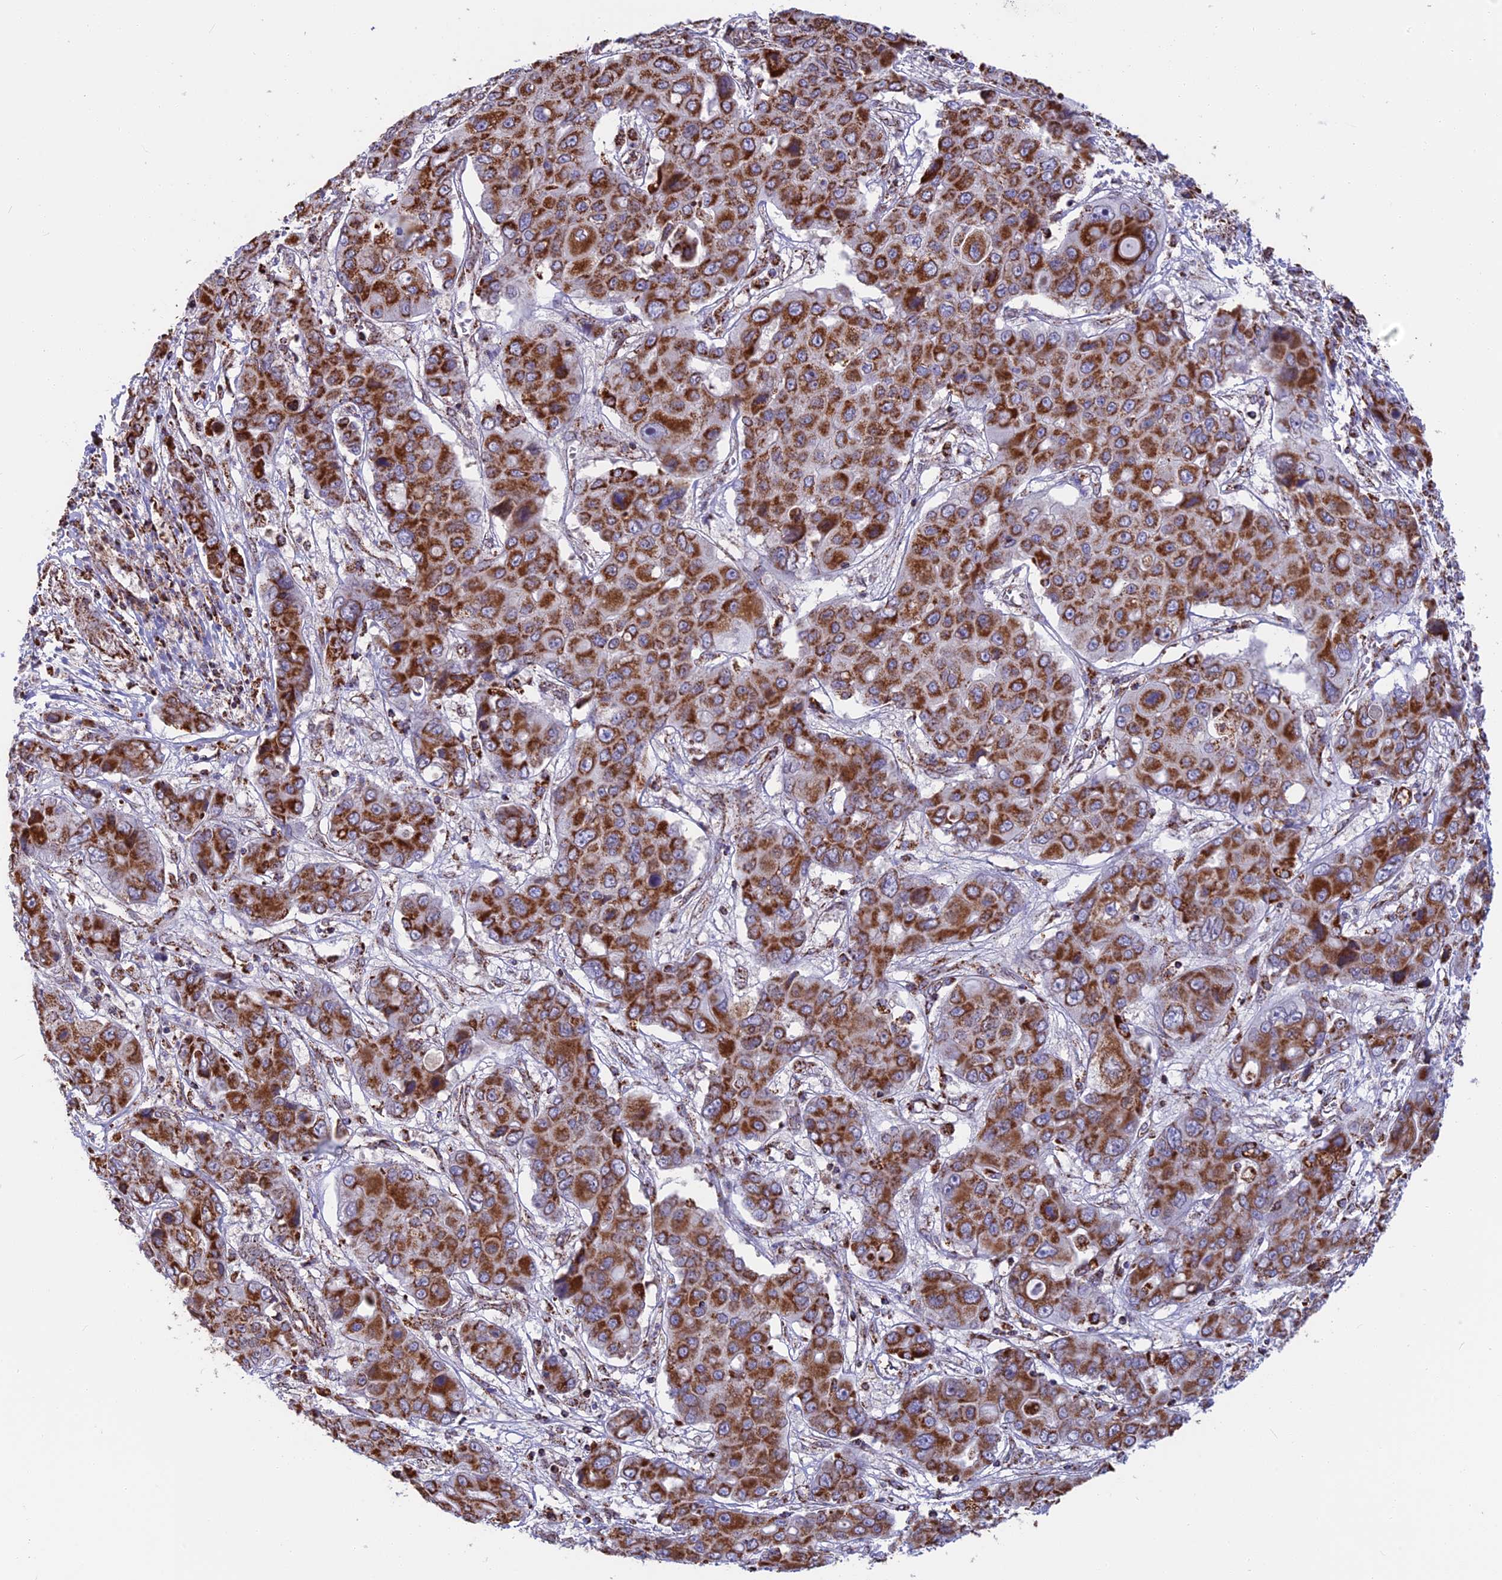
{"staining": {"intensity": "strong", "quantity": ">75%", "location": "cytoplasmic/membranous"}, "tissue": "liver cancer", "cell_type": "Tumor cells", "image_type": "cancer", "snomed": [{"axis": "morphology", "description": "Cholangiocarcinoma"}, {"axis": "topography", "description": "Liver"}], "caption": "Immunohistochemical staining of human liver cancer (cholangiocarcinoma) exhibits high levels of strong cytoplasmic/membranous protein expression in approximately >75% of tumor cells.", "gene": "CS", "patient": {"sex": "male", "age": 67}}